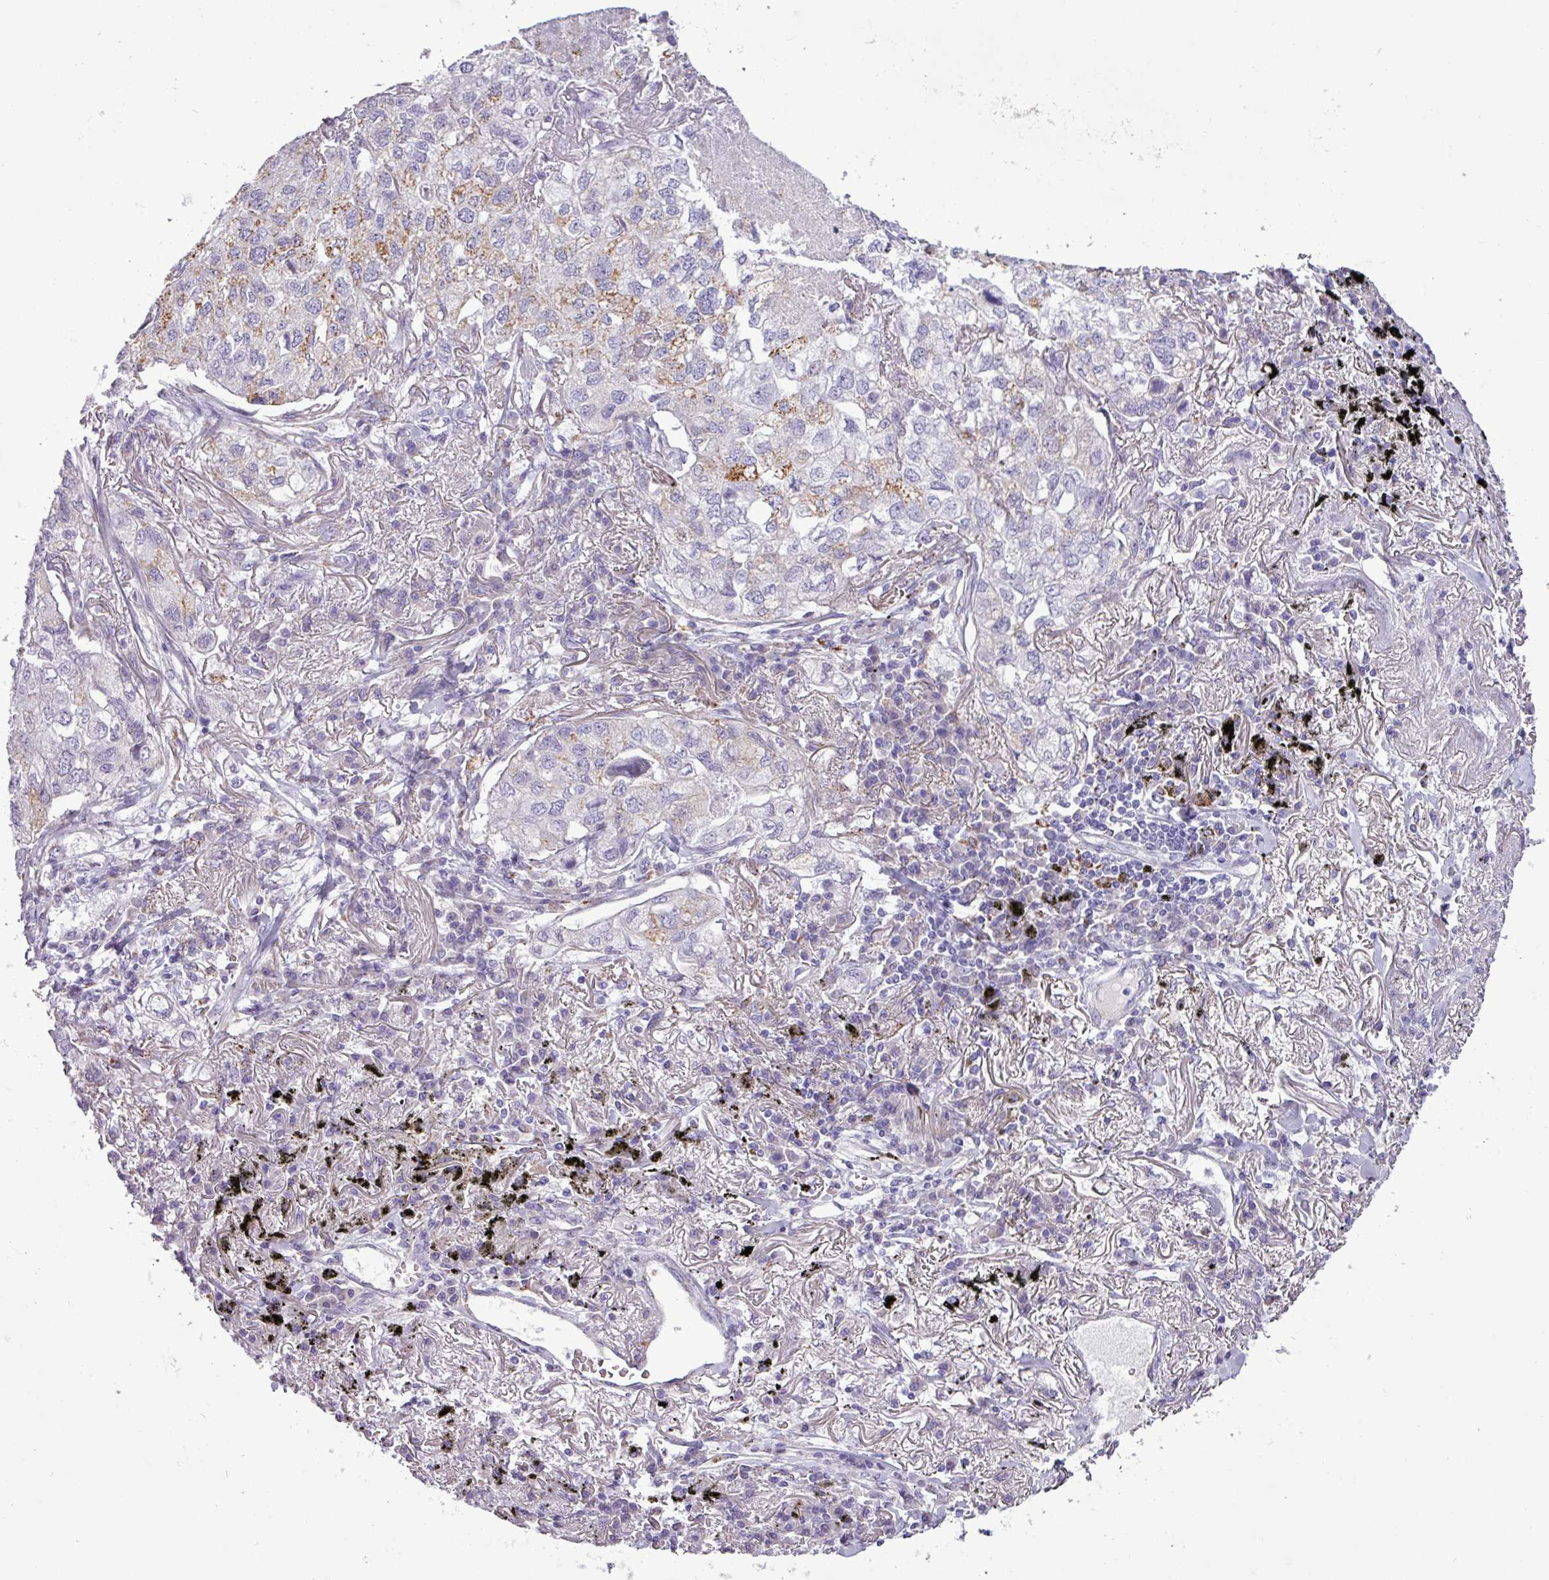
{"staining": {"intensity": "moderate", "quantity": "<25%", "location": "cytoplasmic/membranous"}, "tissue": "lung cancer", "cell_type": "Tumor cells", "image_type": "cancer", "snomed": [{"axis": "morphology", "description": "Adenocarcinoma, NOS"}, {"axis": "topography", "description": "Lung"}], "caption": "Protein expression analysis of human lung adenocarcinoma reveals moderate cytoplasmic/membranous staining in about <25% of tumor cells. Immunohistochemistry stains the protein in brown and the nuclei are stained blue.", "gene": "ZNF667", "patient": {"sex": "male", "age": 65}}